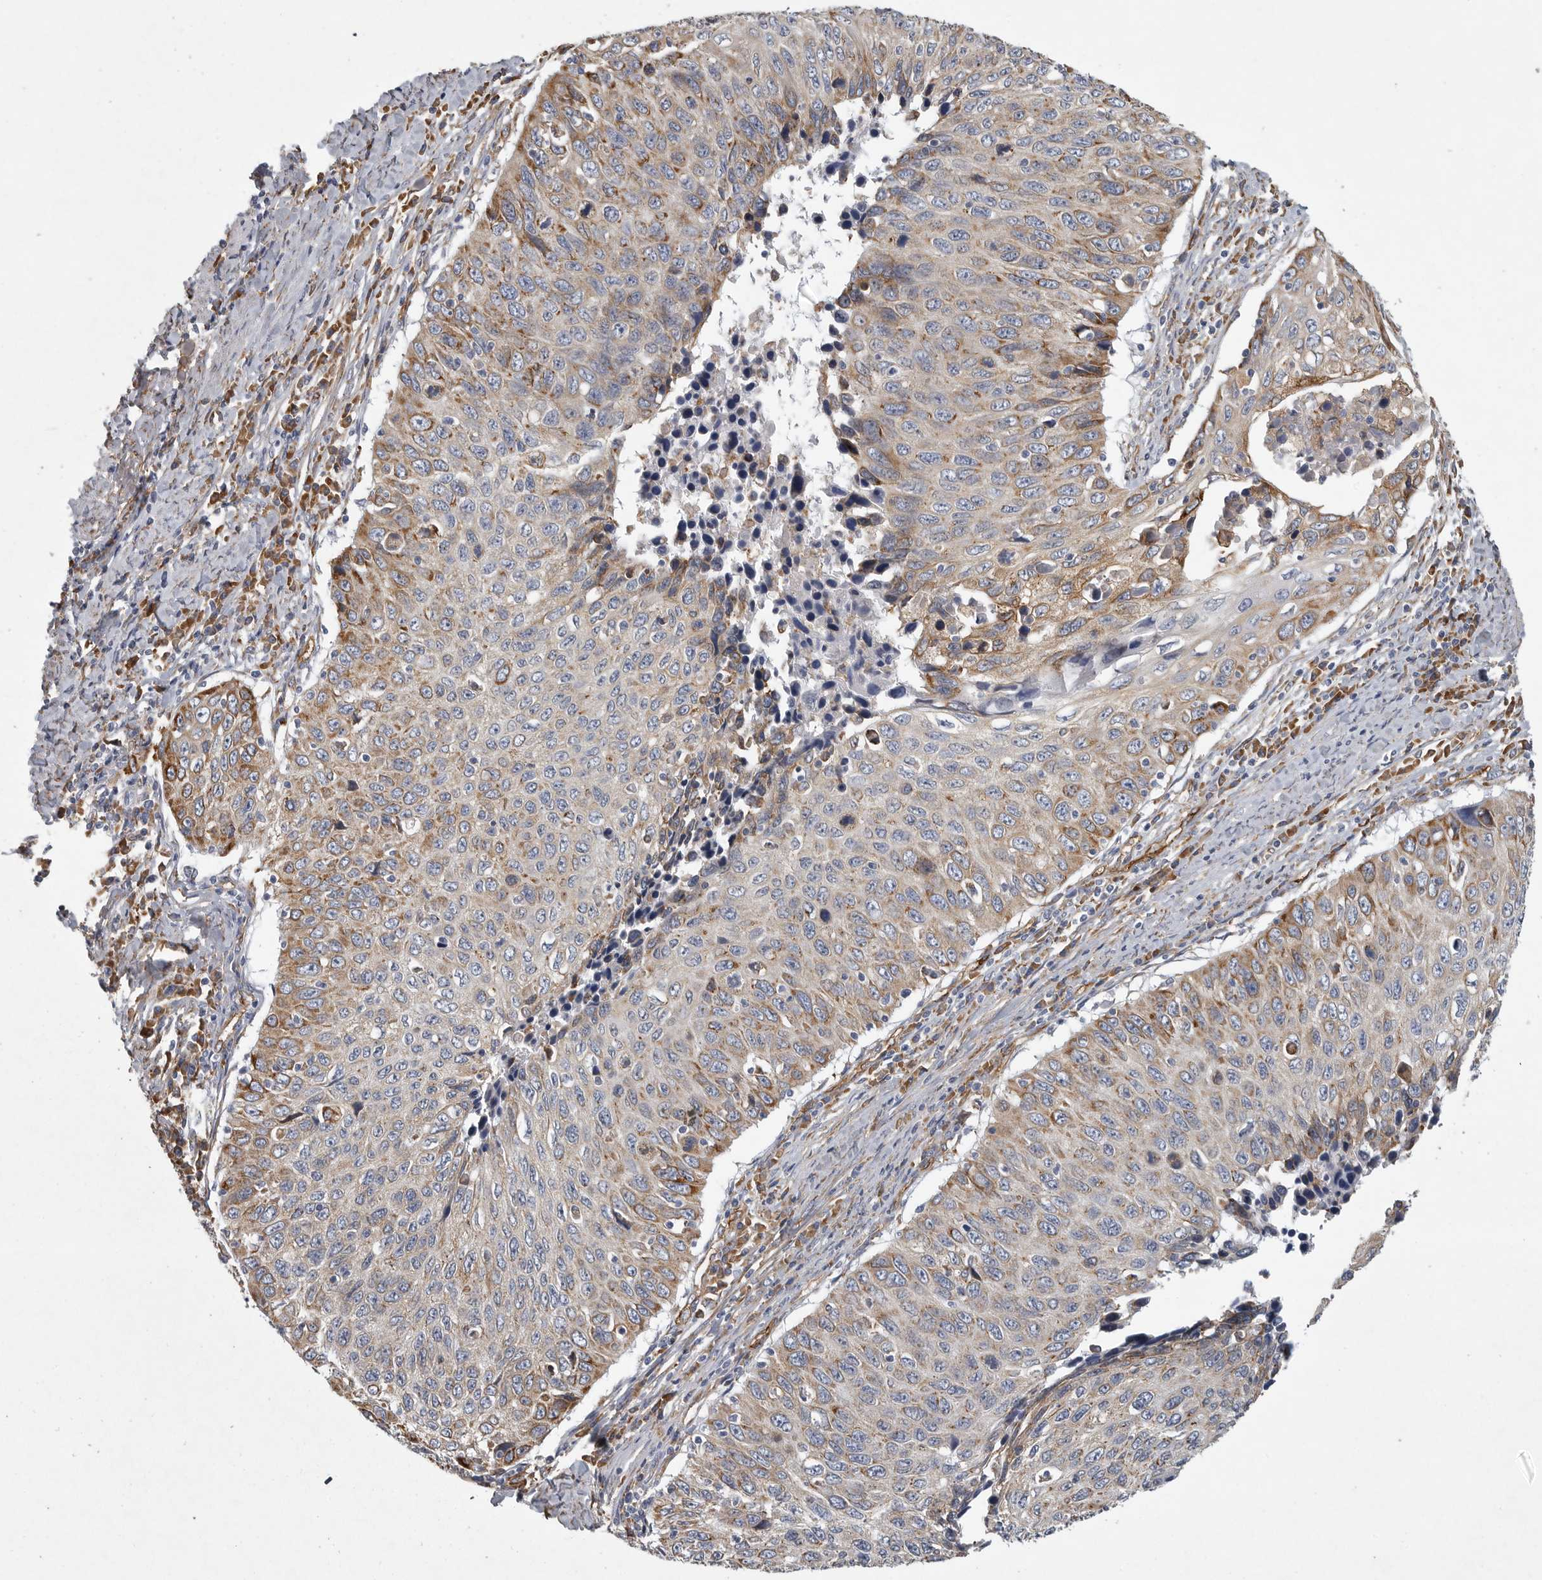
{"staining": {"intensity": "moderate", "quantity": ">75%", "location": "cytoplasmic/membranous"}, "tissue": "cervical cancer", "cell_type": "Tumor cells", "image_type": "cancer", "snomed": [{"axis": "morphology", "description": "Squamous cell carcinoma, NOS"}, {"axis": "topography", "description": "Cervix"}], "caption": "Immunohistochemistry (IHC) of cervical cancer (squamous cell carcinoma) shows medium levels of moderate cytoplasmic/membranous expression in about >75% of tumor cells. Using DAB (brown) and hematoxylin (blue) stains, captured at high magnification using brightfield microscopy.", "gene": "MINPP1", "patient": {"sex": "female", "age": 53}}